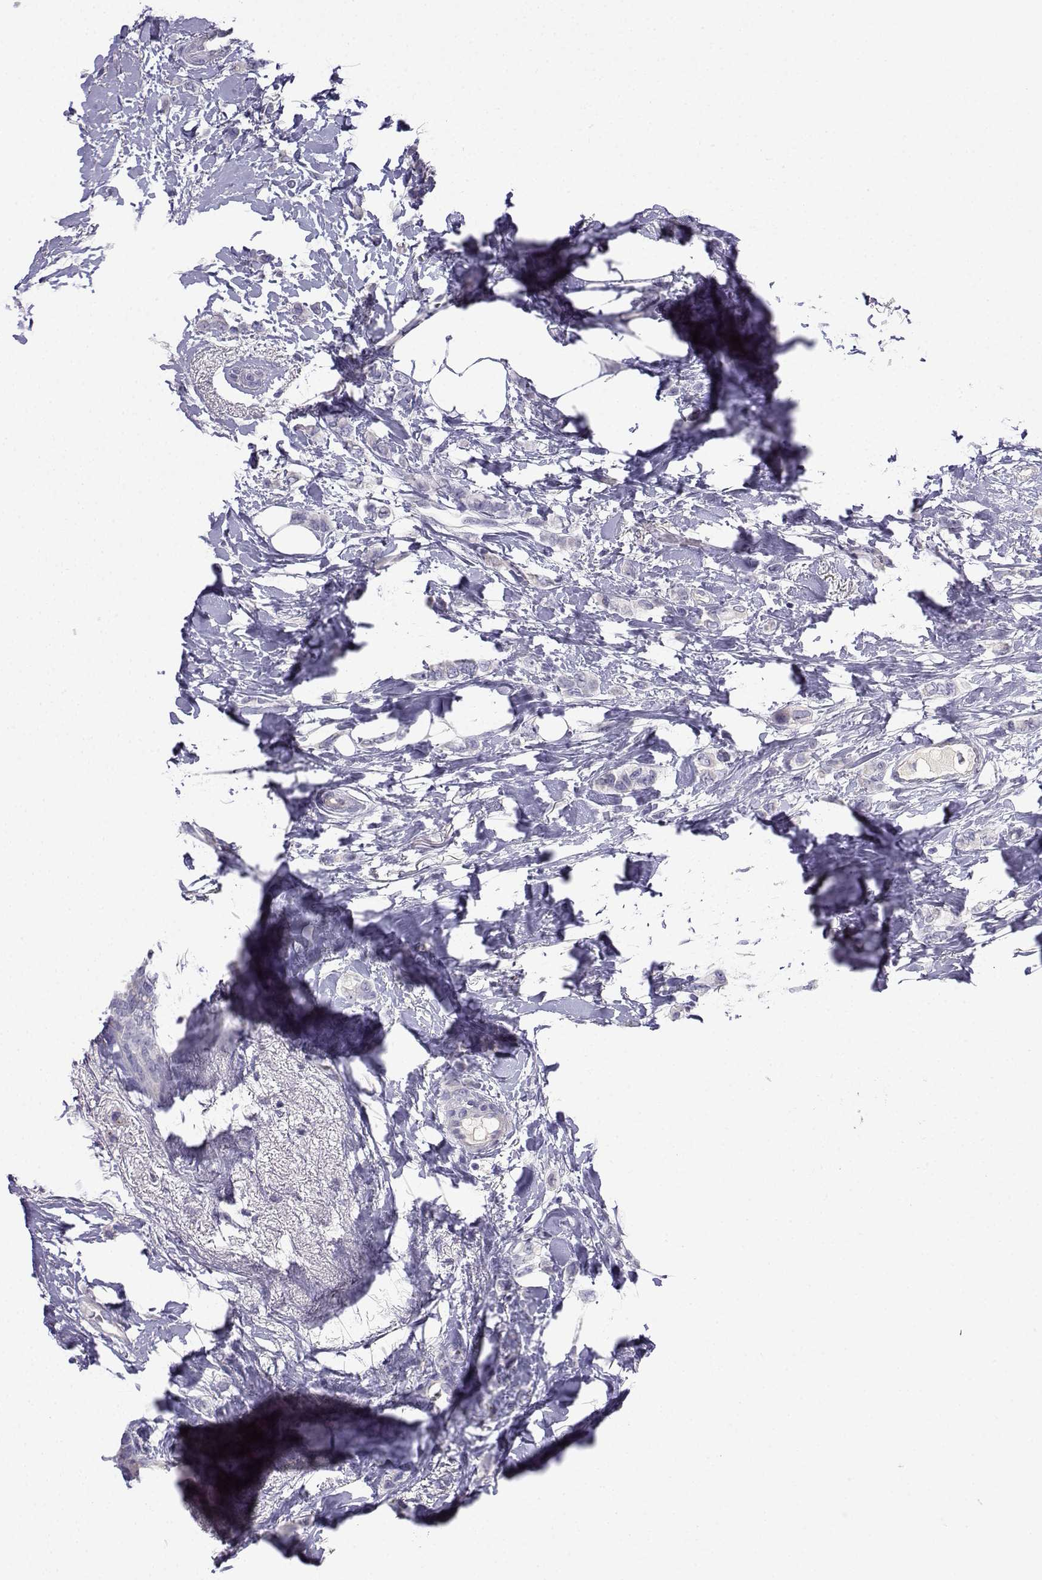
{"staining": {"intensity": "negative", "quantity": "none", "location": "none"}, "tissue": "breast cancer", "cell_type": "Tumor cells", "image_type": "cancer", "snomed": [{"axis": "morphology", "description": "Lobular carcinoma"}, {"axis": "topography", "description": "Breast"}], "caption": "DAB immunohistochemical staining of breast cancer (lobular carcinoma) exhibits no significant expression in tumor cells. (DAB (3,3'-diaminobenzidine) immunohistochemistry (IHC) visualized using brightfield microscopy, high magnification).", "gene": "SPACA7", "patient": {"sex": "female", "age": 66}}